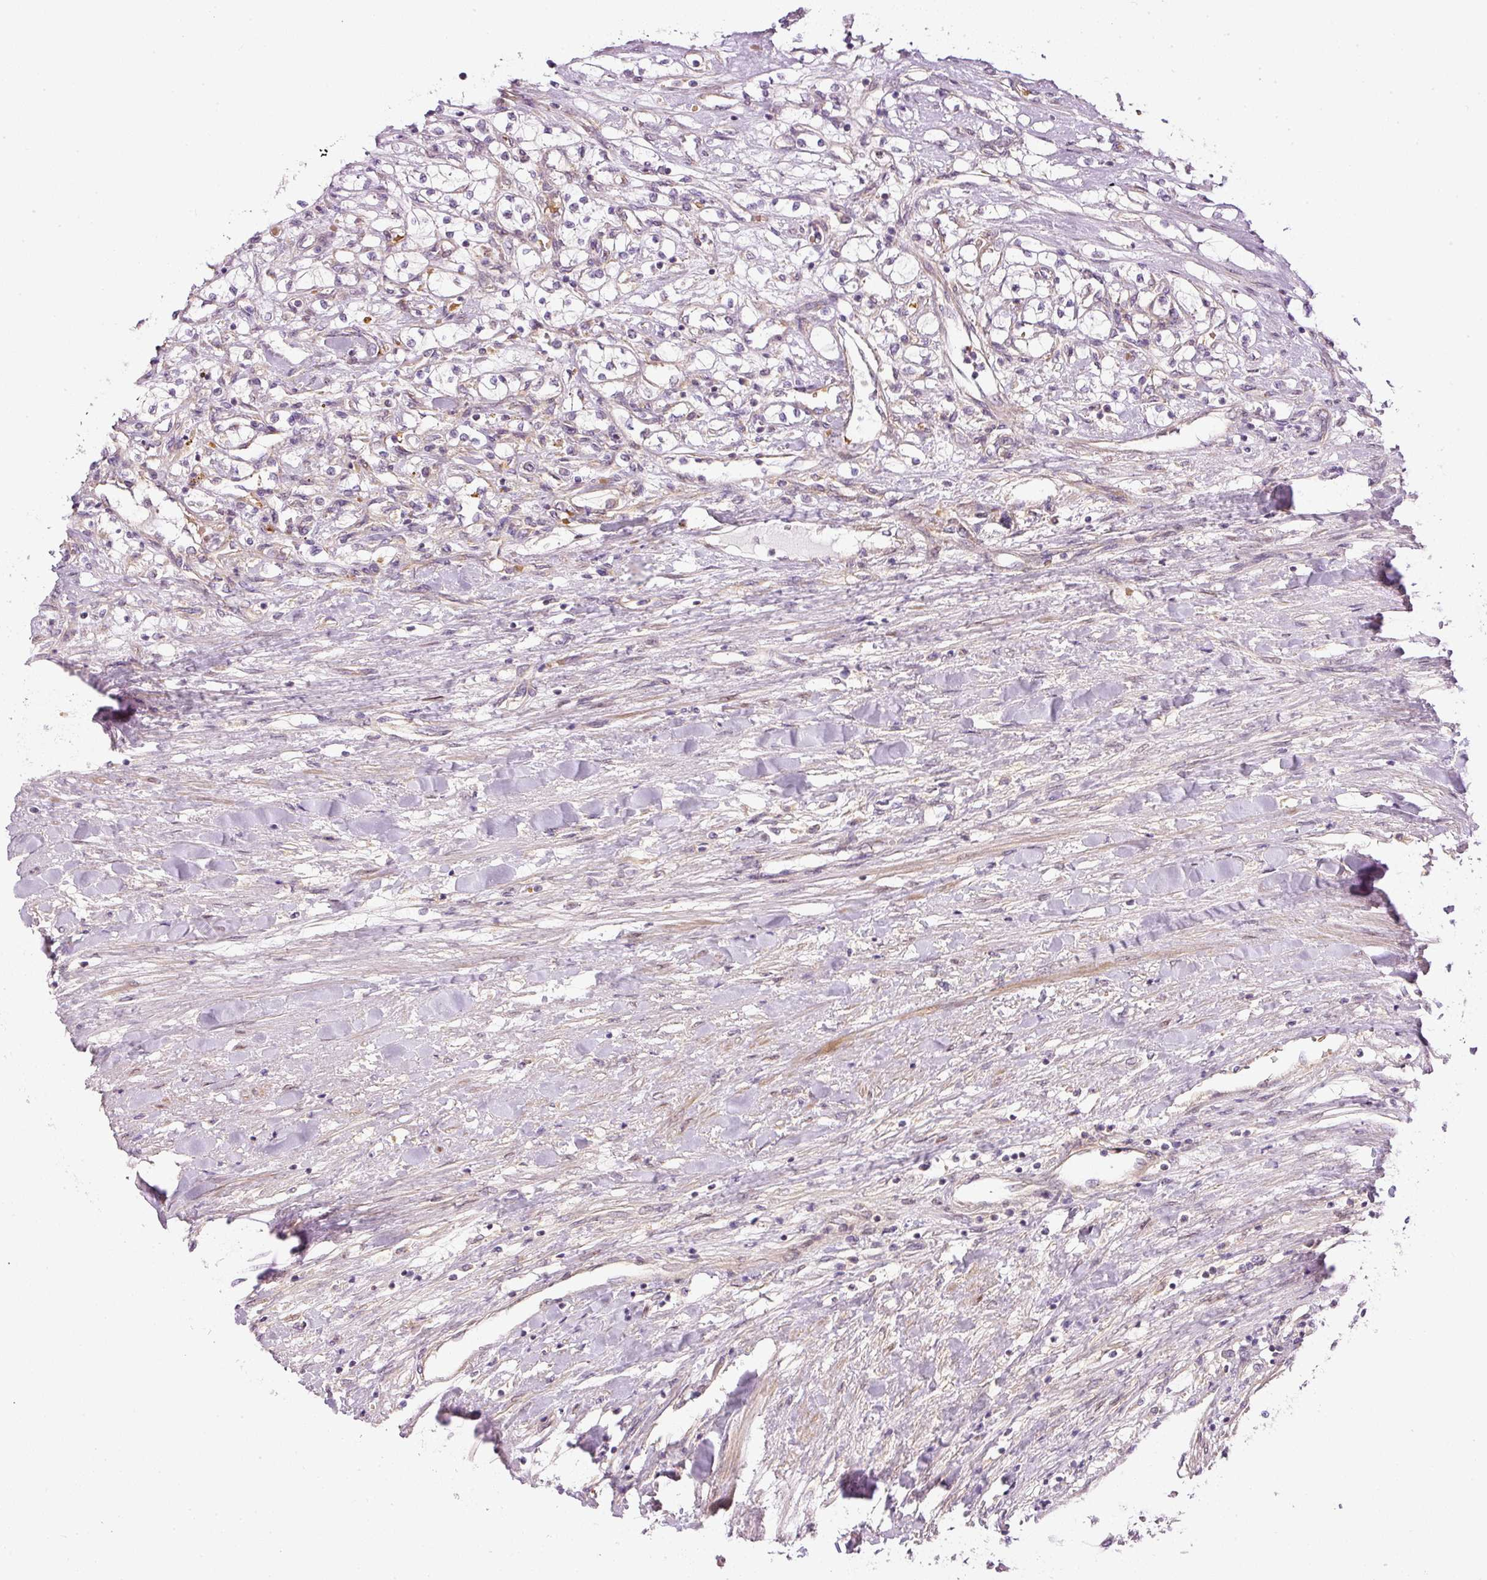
{"staining": {"intensity": "negative", "quantity": "none", "location": "none"}, "tissue": "renal cancer", "cell_type": "Tumor cells", "image_type": "cancer", "snomed": [{"axis": "morphology", "description": "Adenocarcinoma, NOS"}, {"axis": "topography", "description": "Kidney"}], "caption": "Renal cancer (adenocarcinoma) was stained to show a protein in brown. There is no significant positivity in tumor cells.", "gene": "TBC1D2B", "patient": {"sex": "male", "age": 68}}